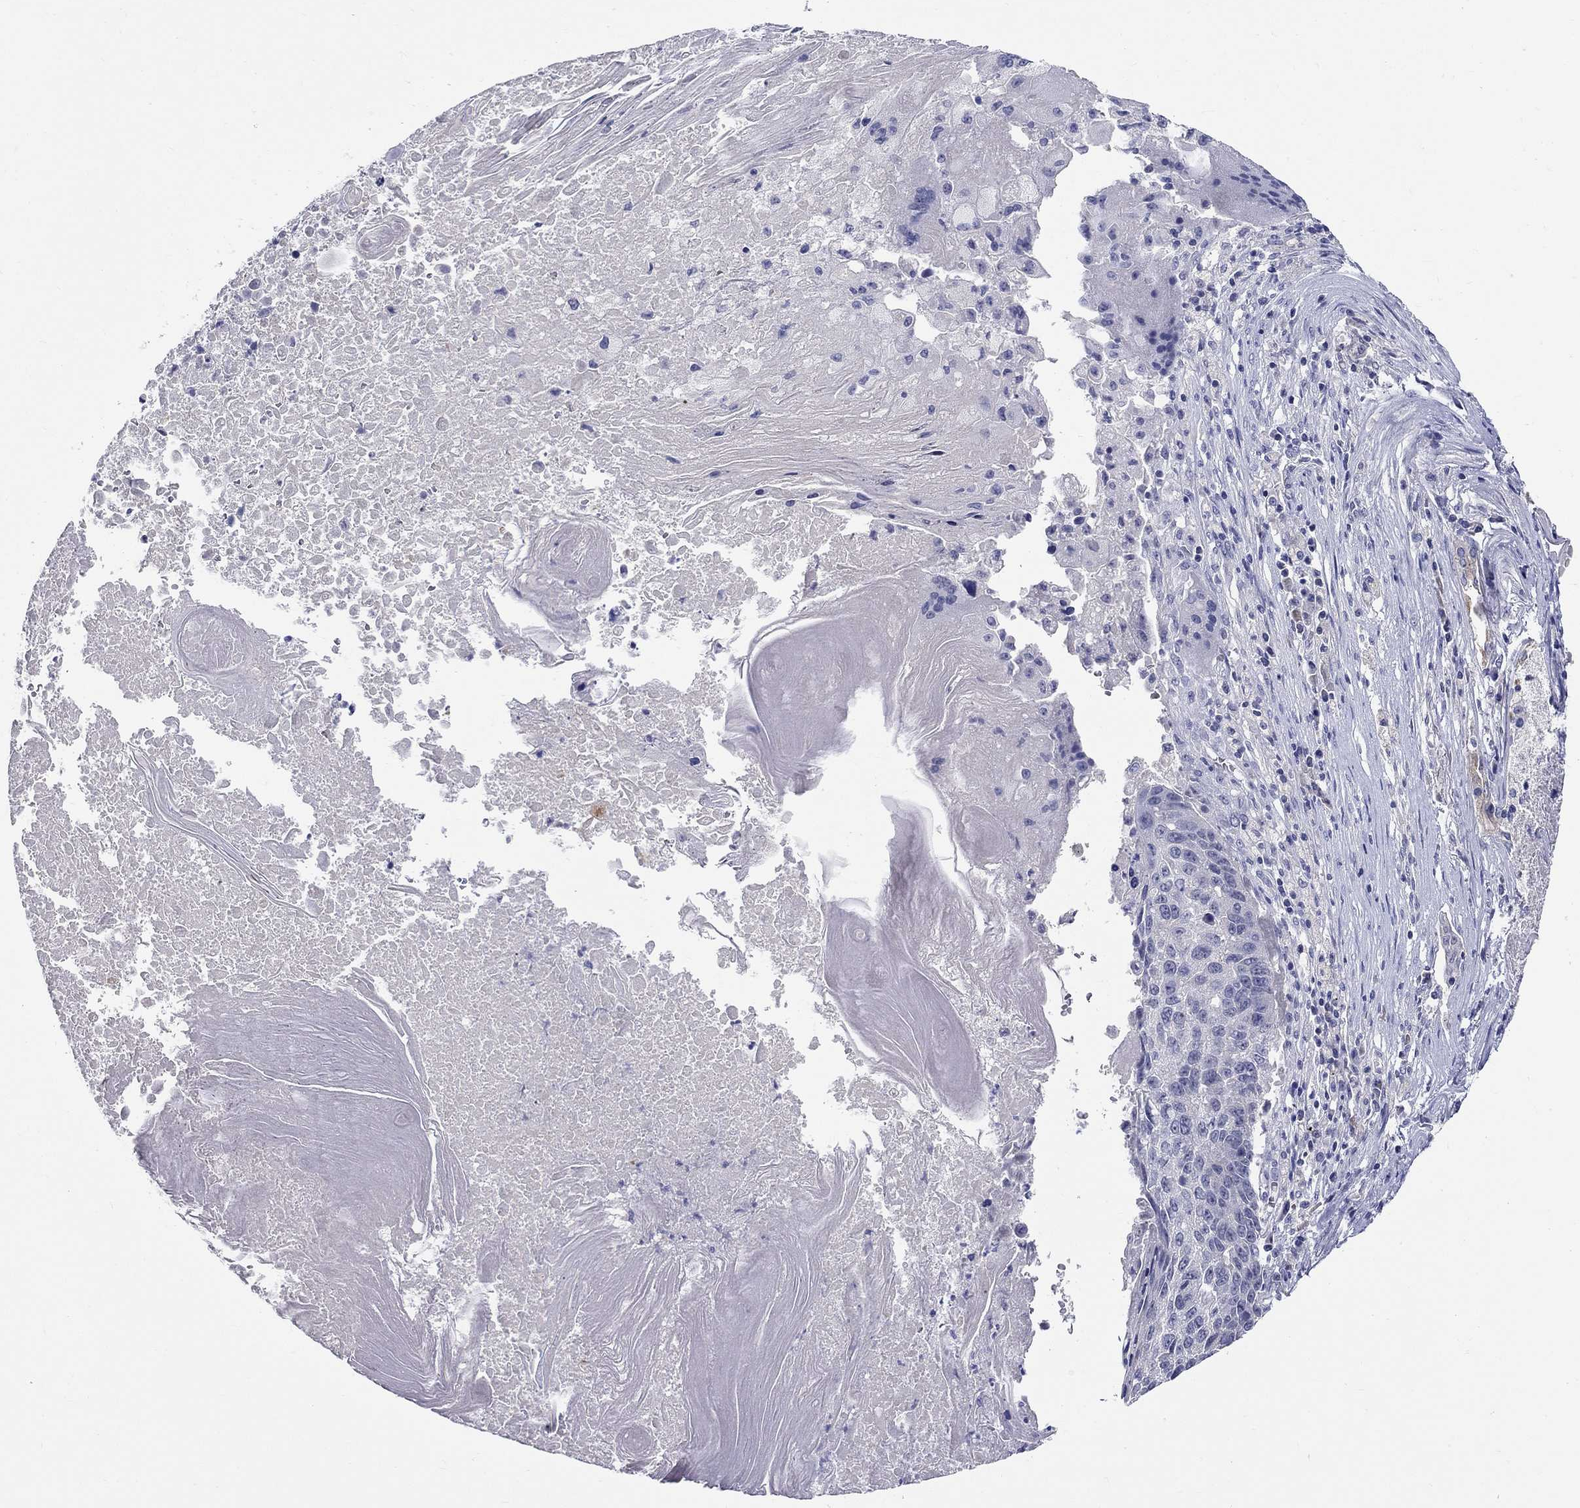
{"staining": {"intensity": "negative", "quantity": "none", "location": "none"}, "tissue": "lung cancer", "cell_type": "Tumor cells", "image_type": "cancer", "snomed": [{"axis": "morphology", "description": "Squamous cell carcinoma, NOS"}, {"axis": "topography", "description": "Lung"}], "caption": "An immunohistochemistry (IHC) histopathology image of lung cancer (squamous cell carcinoma) is shown. There is no staining in tumor cells of lung cancer (squamous cell carcinoma).", "gene": "SLC30A3", "patient": {"sex": "male", "age": 73}}